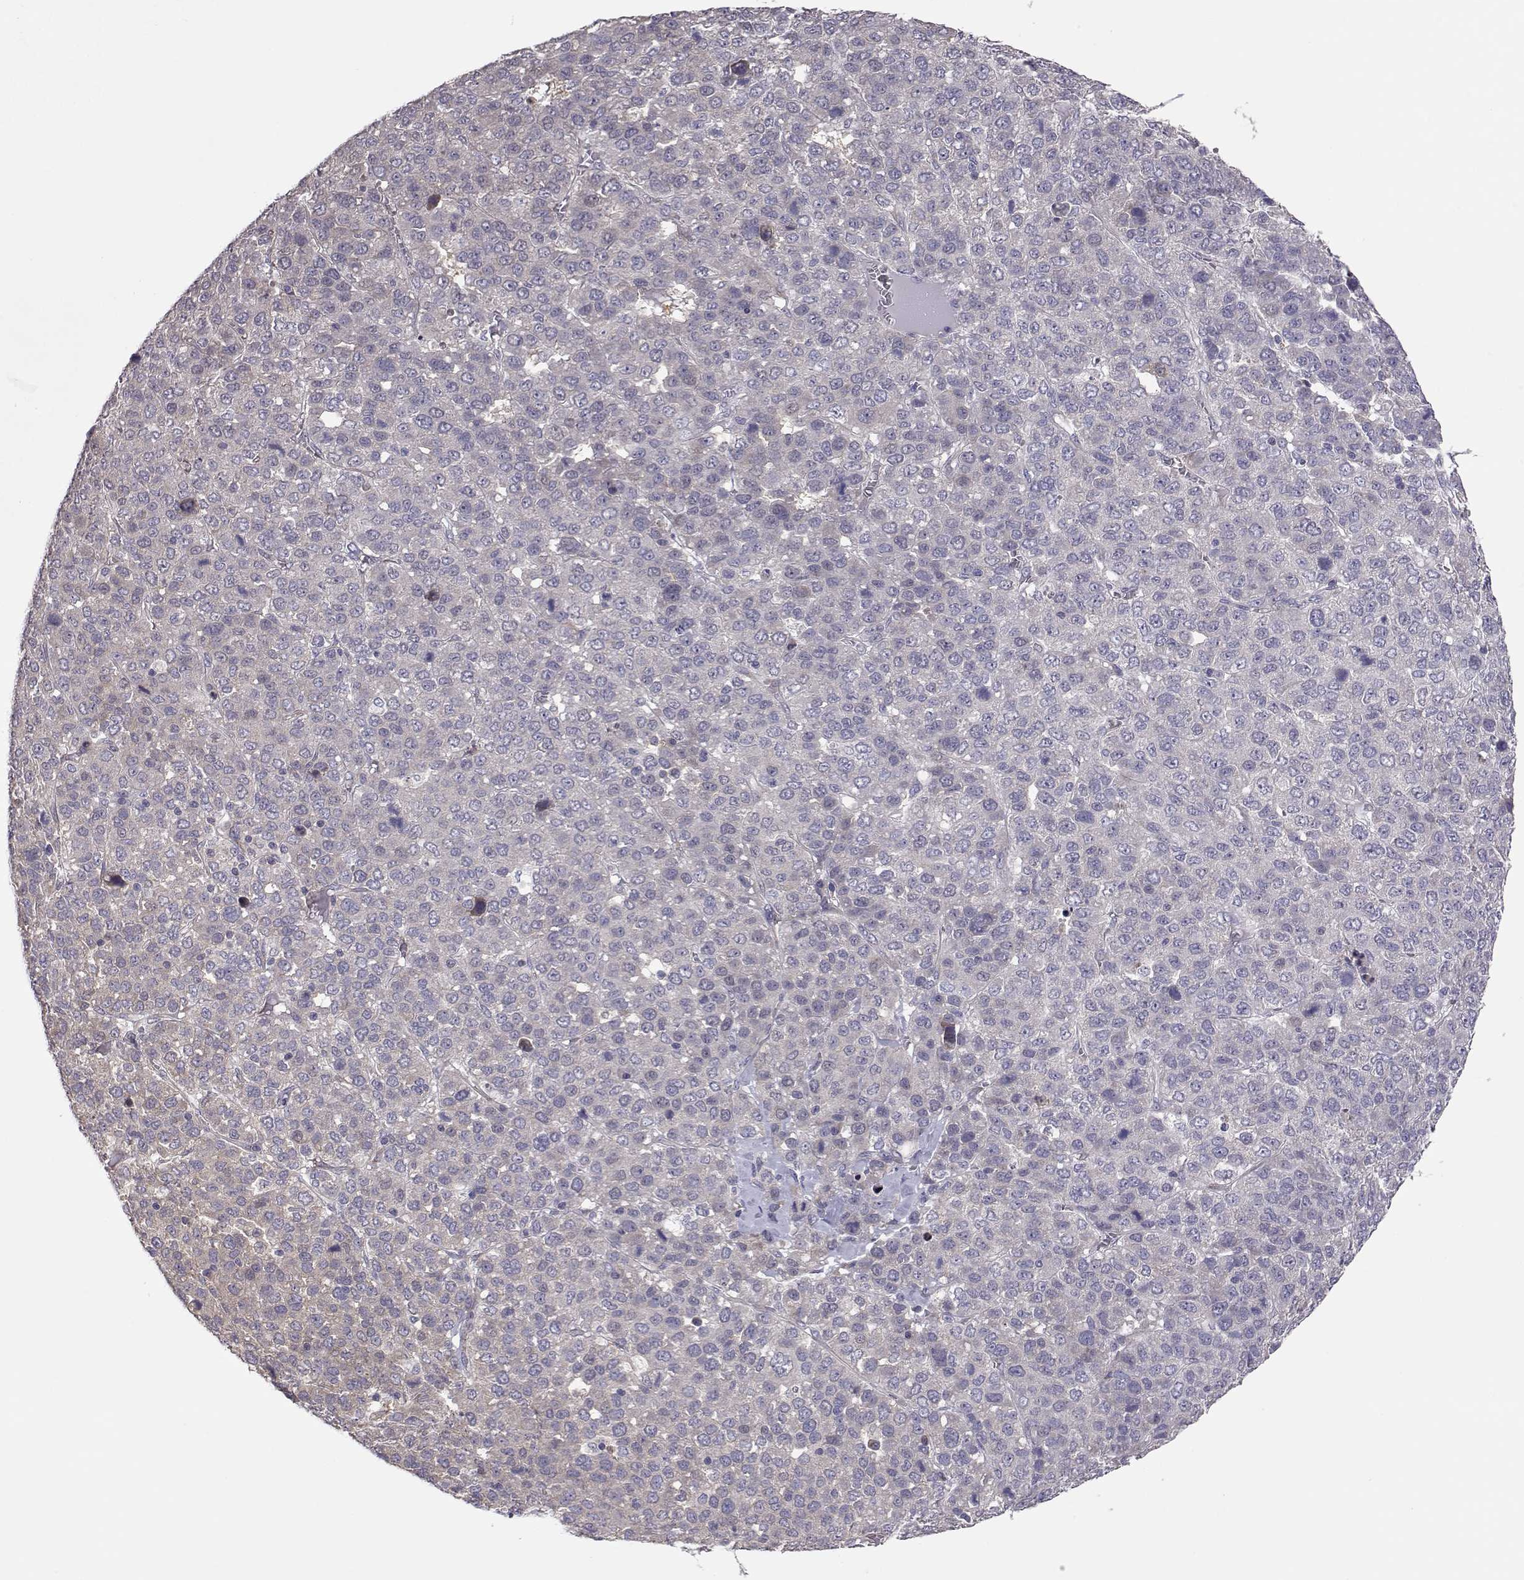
{"staining": {"intensity": "negative", "quantity": "none", "location": "none"}, "tissue": "liver cancer", "cell_type": "Tumor cells", "image_type": "cancer", "snomed": [{"axis": "morphology", "description": "Carcinoma, Hepatocellular, NOS"}, {"axis": "topography", "description": "Liver"}], "caption": "IHC image of liver cancer (hepatocellular carcinoma) stained for a protein (brown), which shows no staining in tumor cells. (Stains: DAB (3,3'-diaminobenzidine) immunohistochemistry with hematoxylin counter stain, Microscopy: brightfield microscopy at high magnification).", "gene": "NCAM2", "patient": {"sex": "male", "age": 69}}